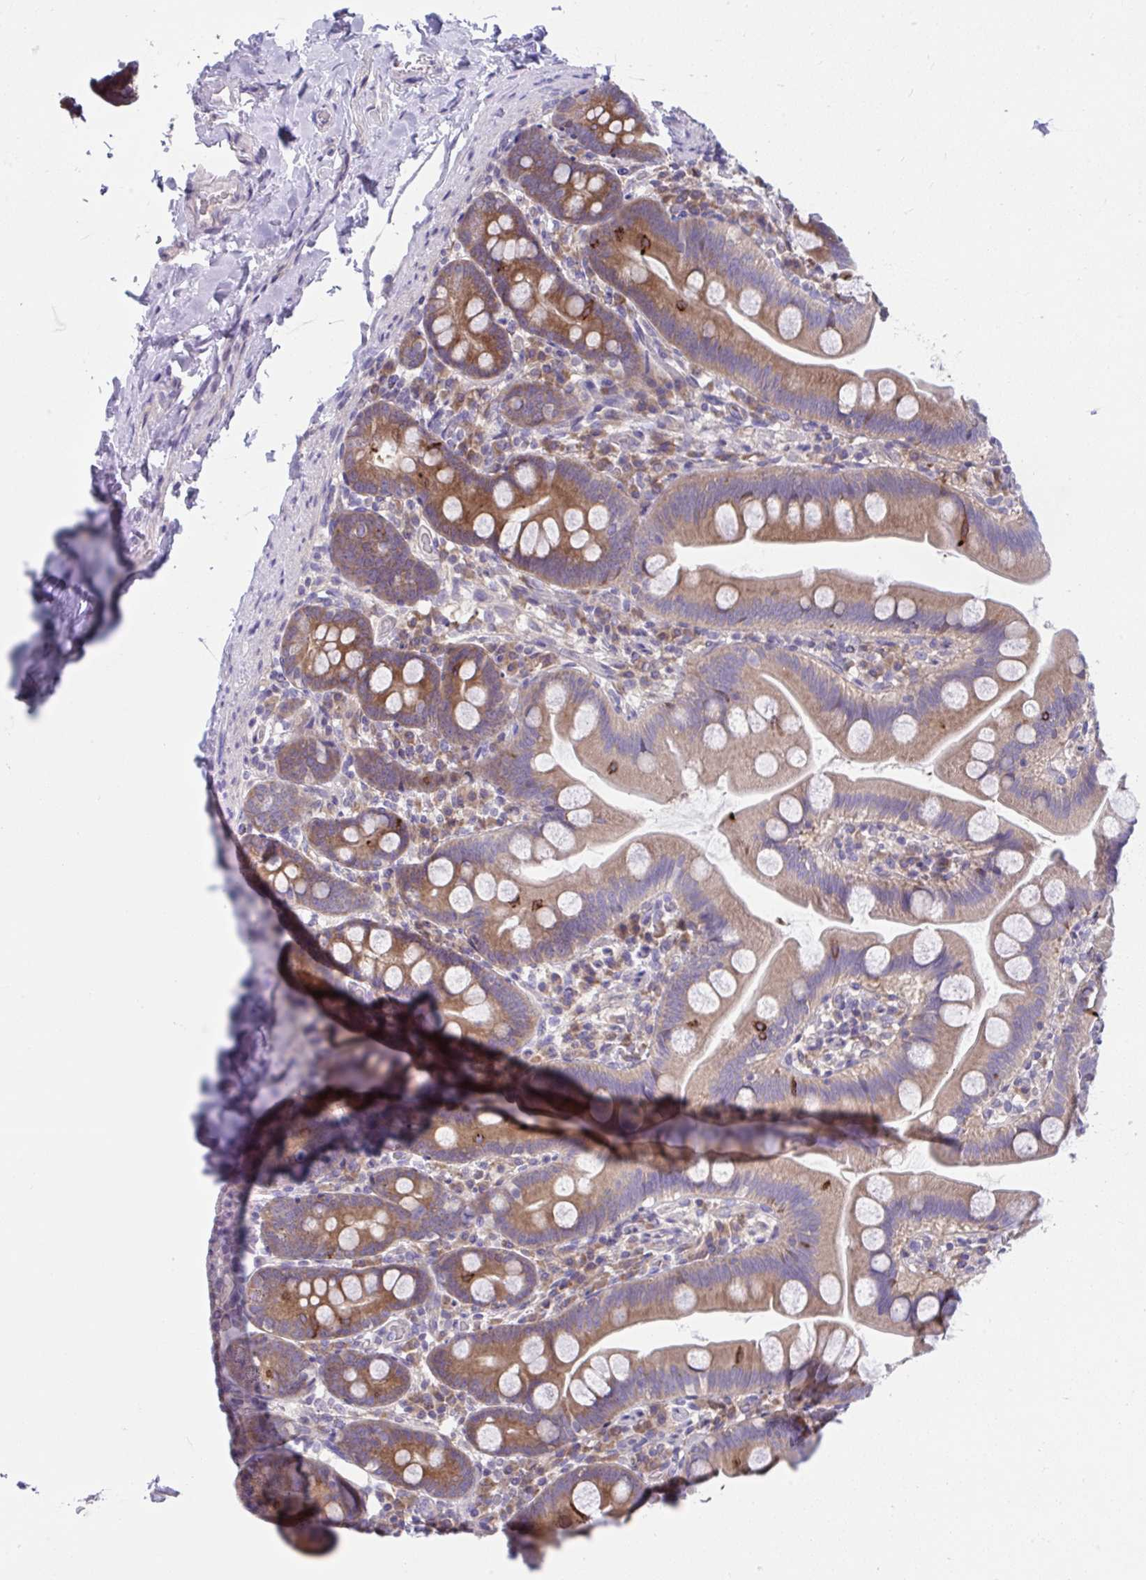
{"staining": {"intensity": "moderate", "quantity": ">75%", "location": "cytoplasmic/membranous"}, "tissue": "small intestine", "cell_type": "Glandular cells", "image_type": "normal", "snomed": [{"axis": "morphology", "description": "Normal tissue, NOS"}, {"axis": "topography", "description": "Small intestine"}], "caption": "Small intestine stained for a protein exhibits moderate cytoplasmic/membranous positivity in glandular cells.", "gene": "PCDHB7", "patient": {"sex": "female", "age": 68}}